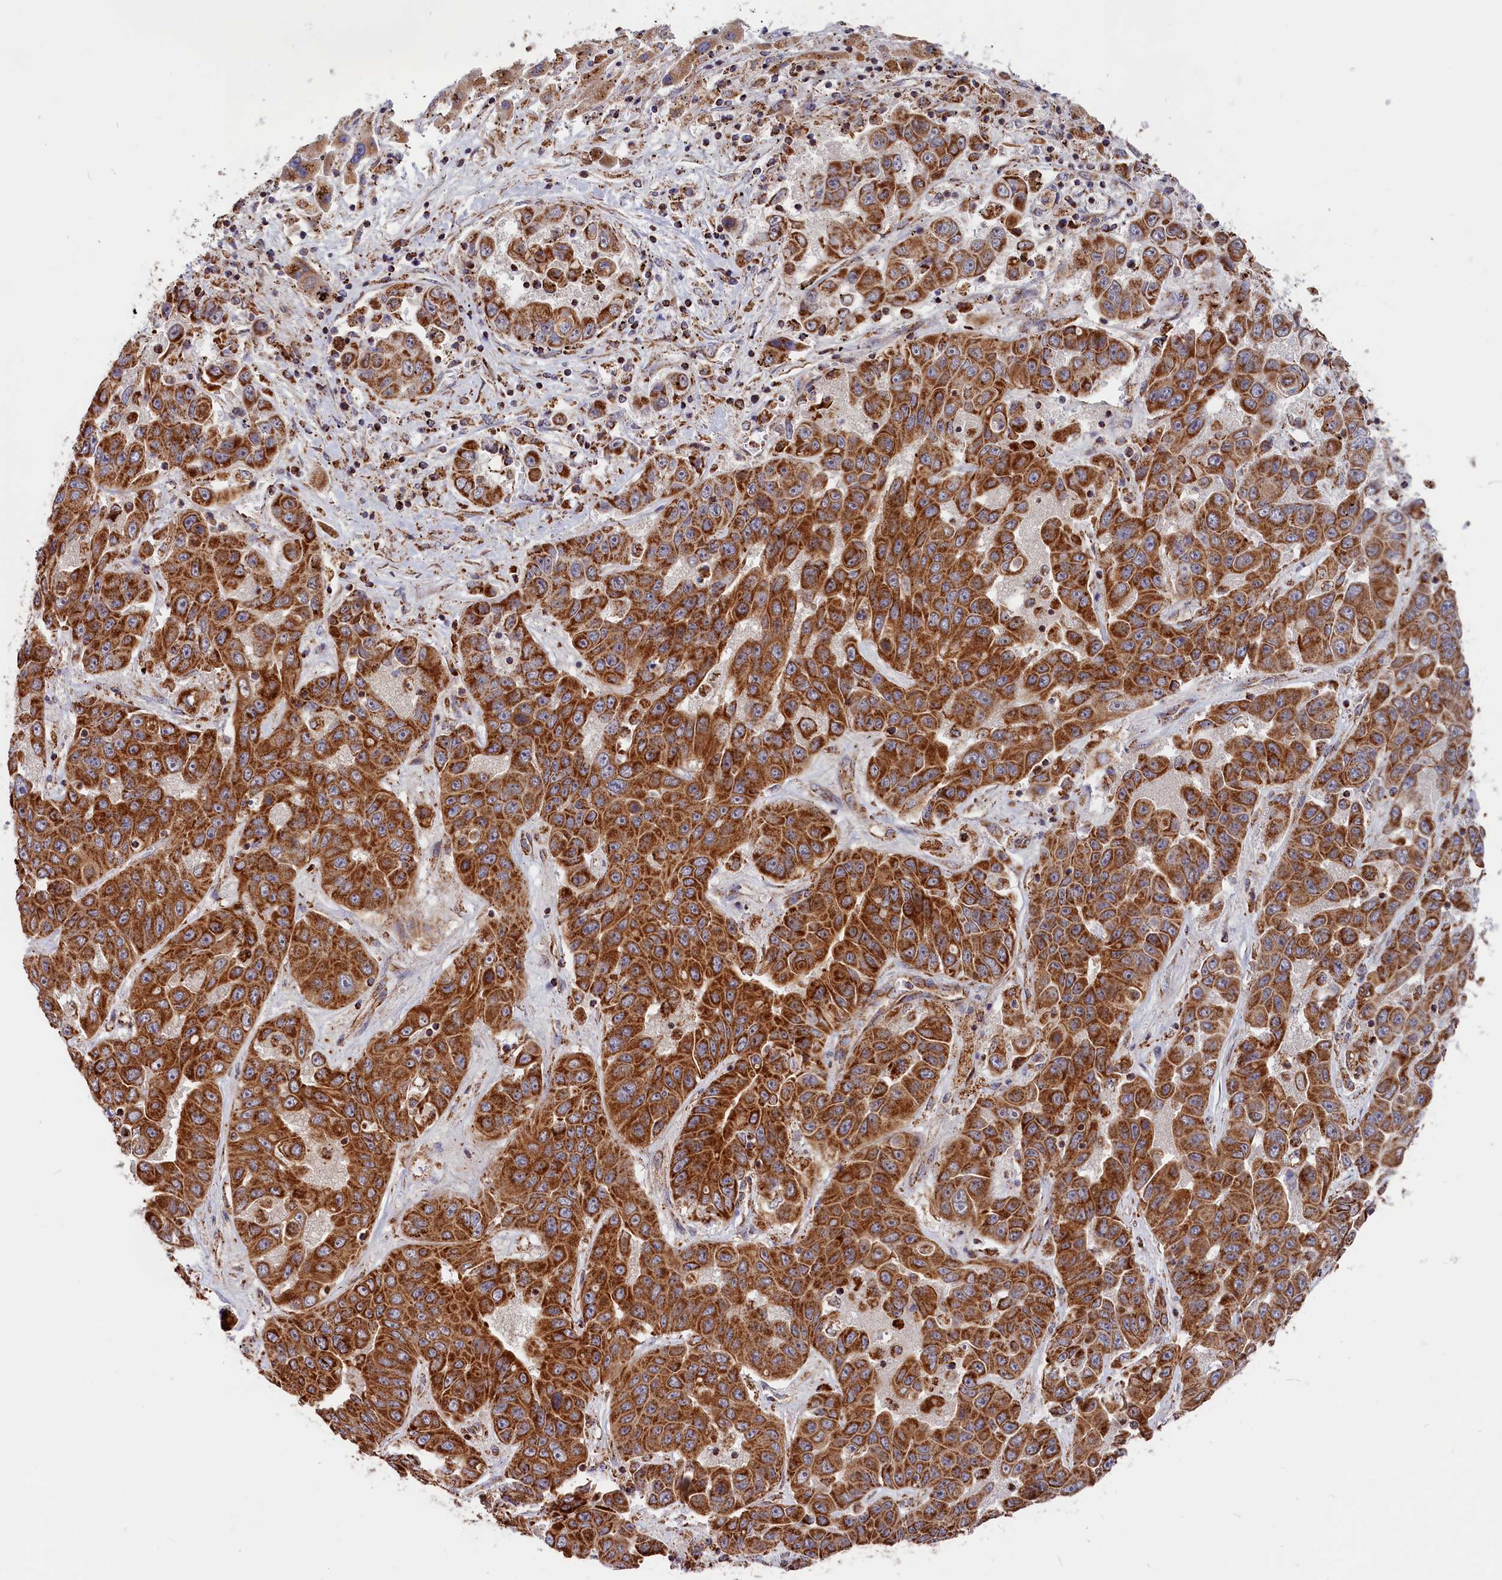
{"staining": {"intensity": "strong", "quantity": ">75%", "location": "cytoplasmic/membranous"}, "tissue": "liver cancer", "cell_type": "Tumor cells", "image_type": "cancer", "snomed": [{"axis": "morphology", "description": "Cholangiocarcinoma"}, {"axis": "topography", "description": "Liver"}], "caption": "Human cholangiocarcinoma (liver) stained with a brown dye shows strong cytoplasmic/membranous positive staining in approximately >75% of tumor cells.", "gene": "MACROD1", "patient": {"sex": "female", "age": 52}}